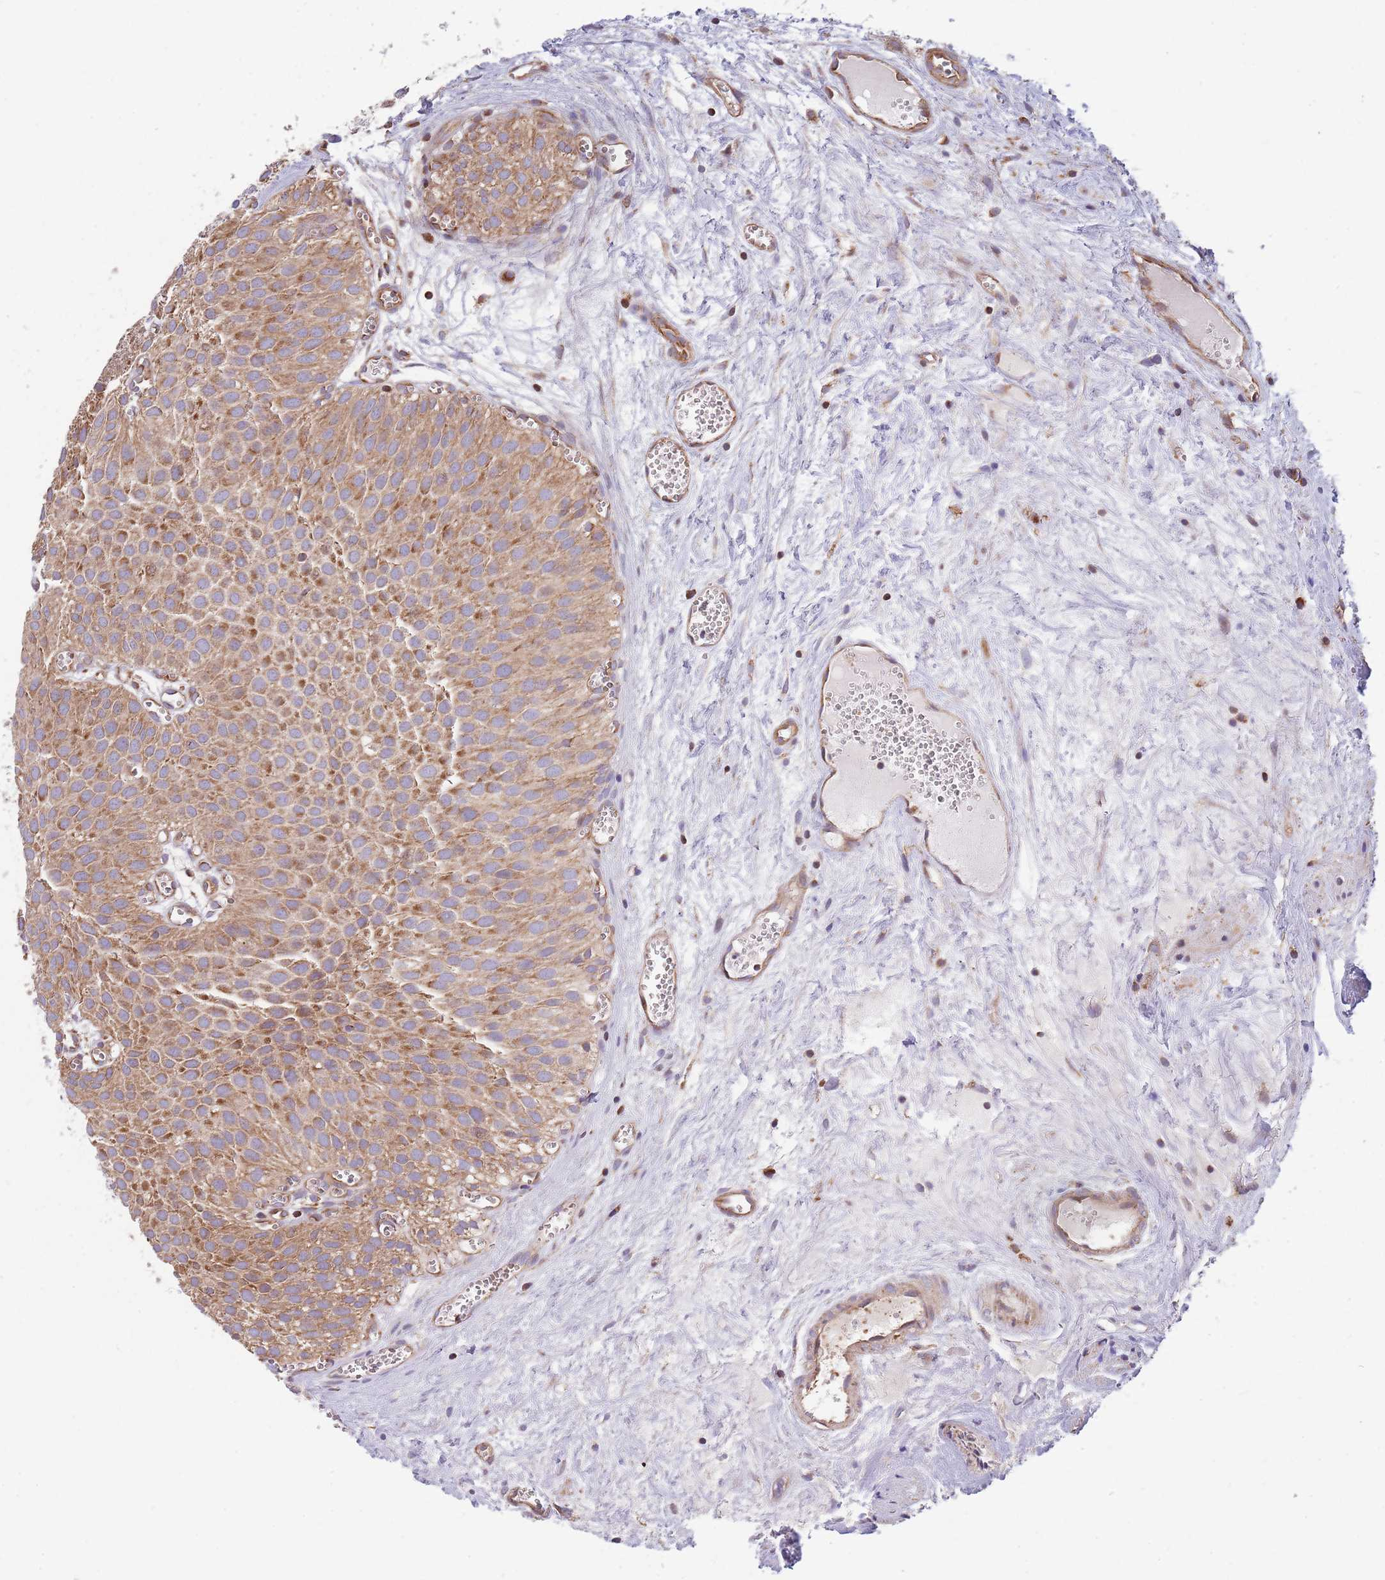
{"staining": {"intensity": "moderate", "quantity": ">75%", "location": "cytoplasmic/membranous"}, "tissue": "urothelial cancer", "cell_type": "Tumor cells", "image_type": "cancer", "snomed": [{"axis": "morphology", "description": "Urothelial carcinoma, Low grade"}, {"axis": "topography", "description": "Urinary bladder"}], "caption": "A histopathology image of urothelial cancer stained for a protein shows moderate cytoplasmic/membranous brown staining in tumor cells.", "gene": "ATP5PD", "patient": {"sex": "male", "age": 88}}